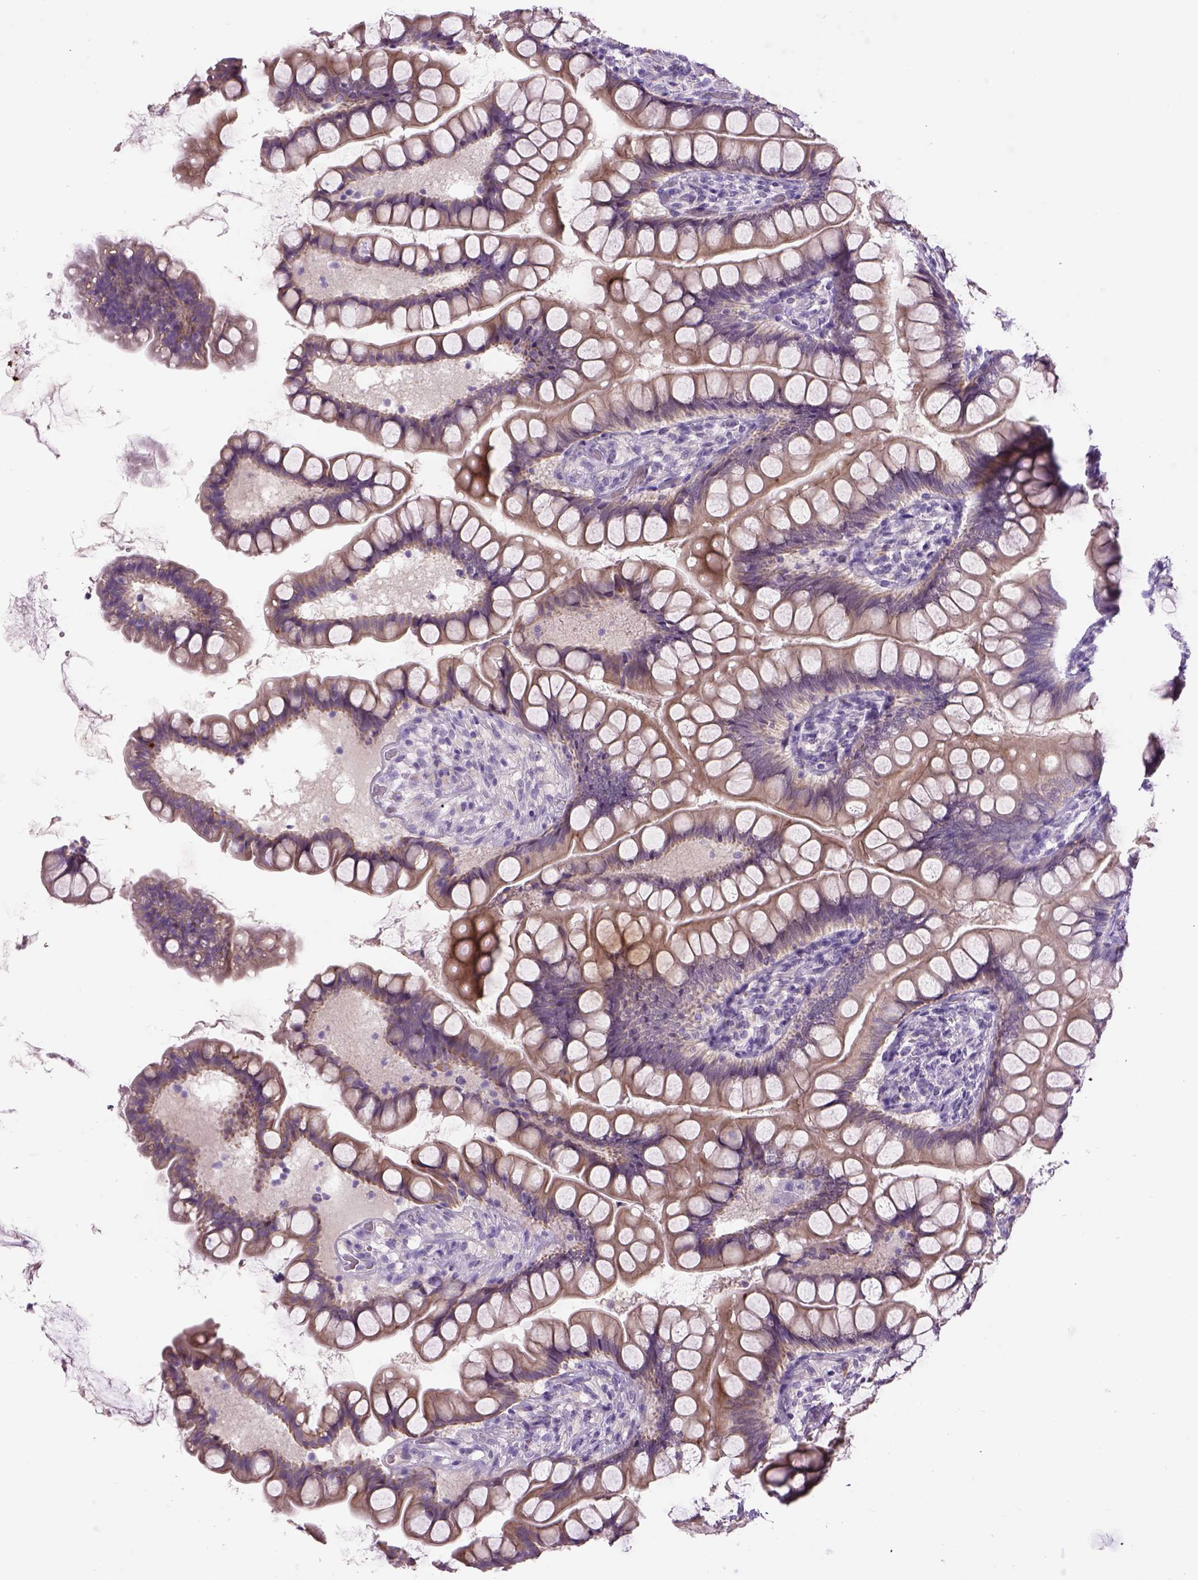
{"staining": {"intensity": "weak", "quantity": "<25%", "location": "cytoplasmic/membranous"}, "tissue": "small intestine", "cell_type": "Glandular cells", "image_type": "normal", "snomed": [{"axis": "morphology", "description": "Normal tissue, NOS"}, {"axis": "topography", "description": "Small intestine"}], "caption": "This is a histopathology image of immunohistochemistry staining of unremarkable small intestine, which shows no positivity in glandular cells. (DAB (3,3'-diaminobenzidine) IHC, high magnification).", "gene": "DBH", "patient": {"sex": "male", "age": 70}}